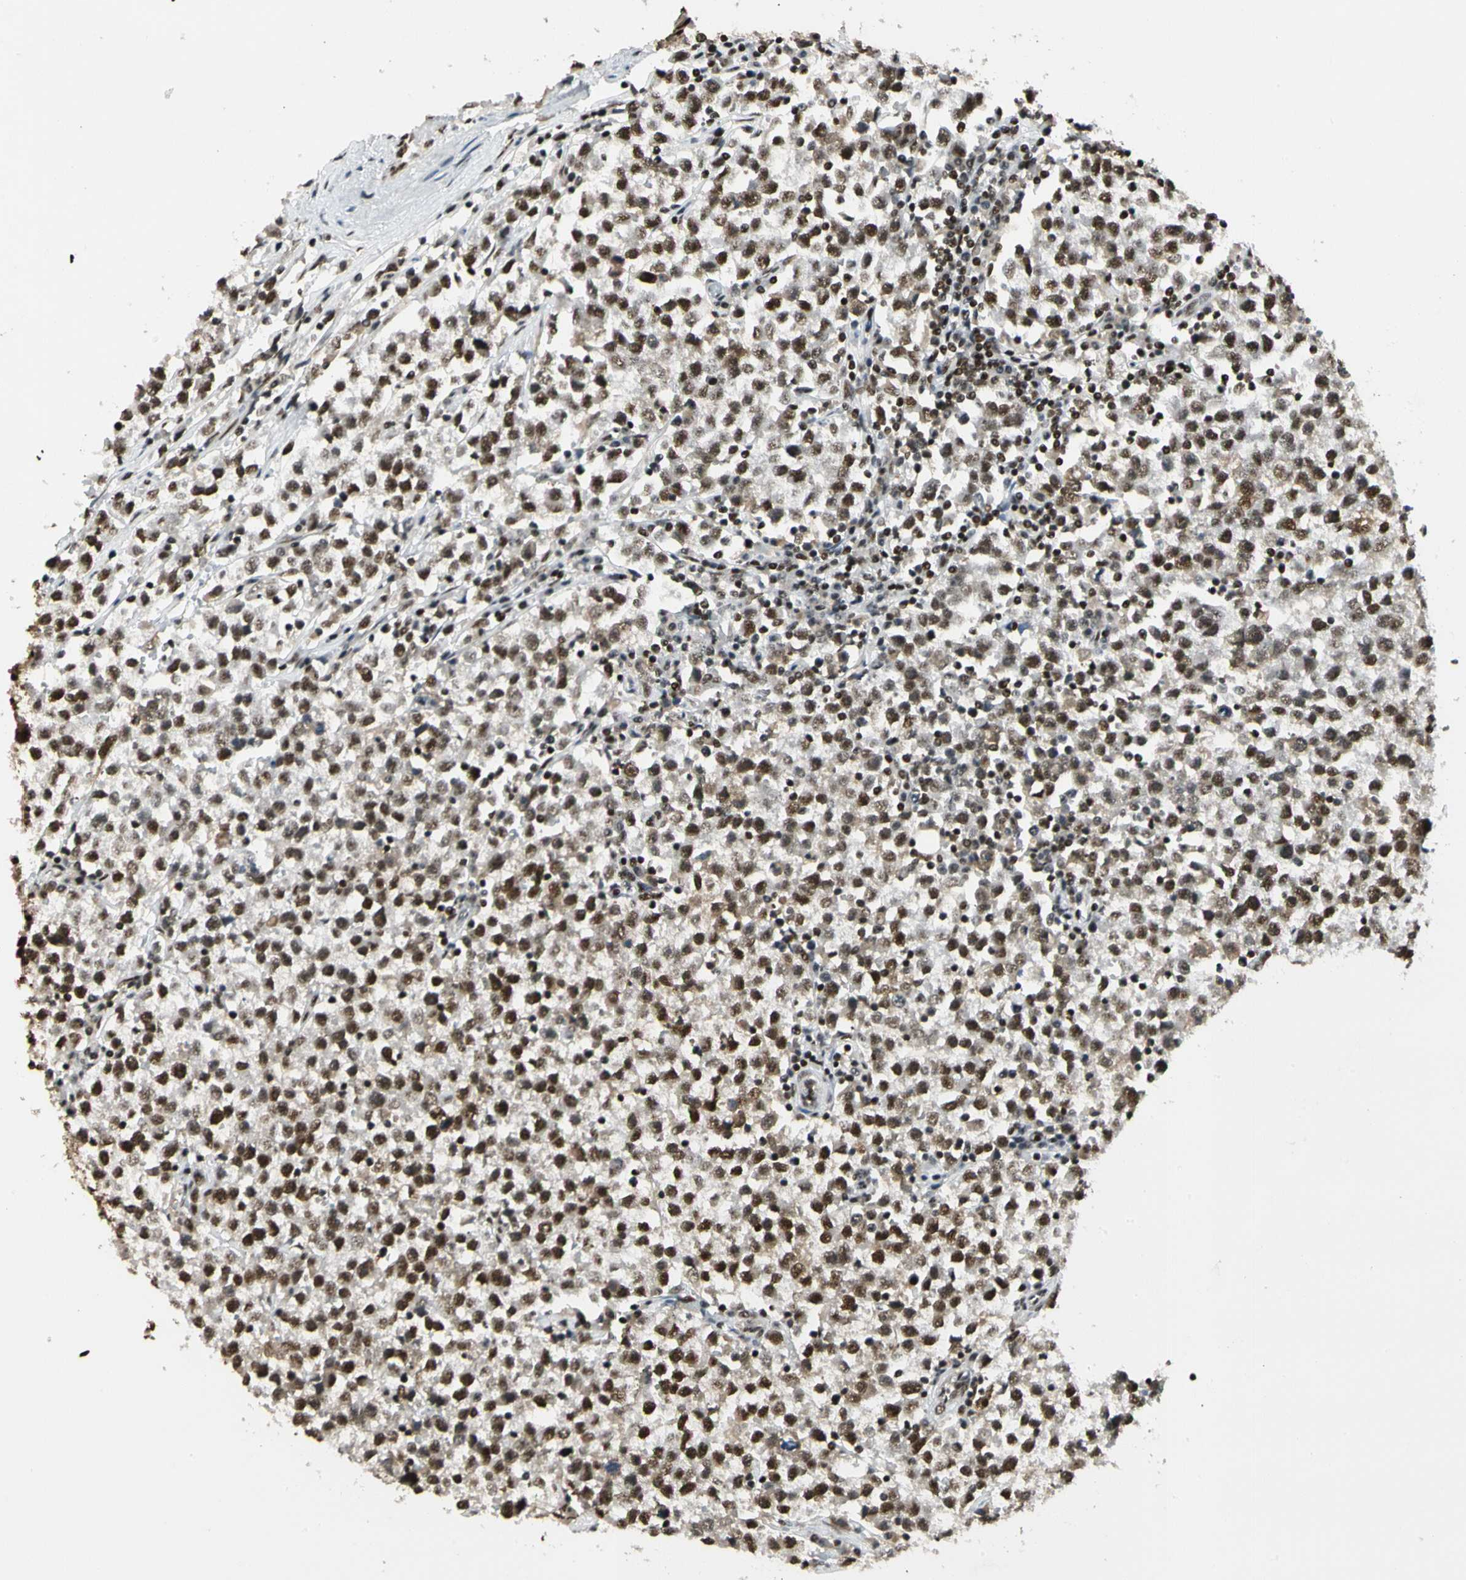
{"staining": {"intensity": "moderate", "quantity": ">75%", "location": "nuclear"}, "tissue": "testis cancer", "cell_type": "Tumor cells", "image_type": "cancer", "snomed": [{"axis": "morphology", "description": "Seminoma, NOS"}, {"axis": "topography", "description": "Testis"}], "caption": "Immunohistochemistry photomicrograph of human testis cancer (seminoma) stained for a protein (brown), which demonstrates medium levels of moderate nuclear staining in about >75% of tumor cells.", "gene": "CDK12", "patient": {"sex": "male", "age": 22}}